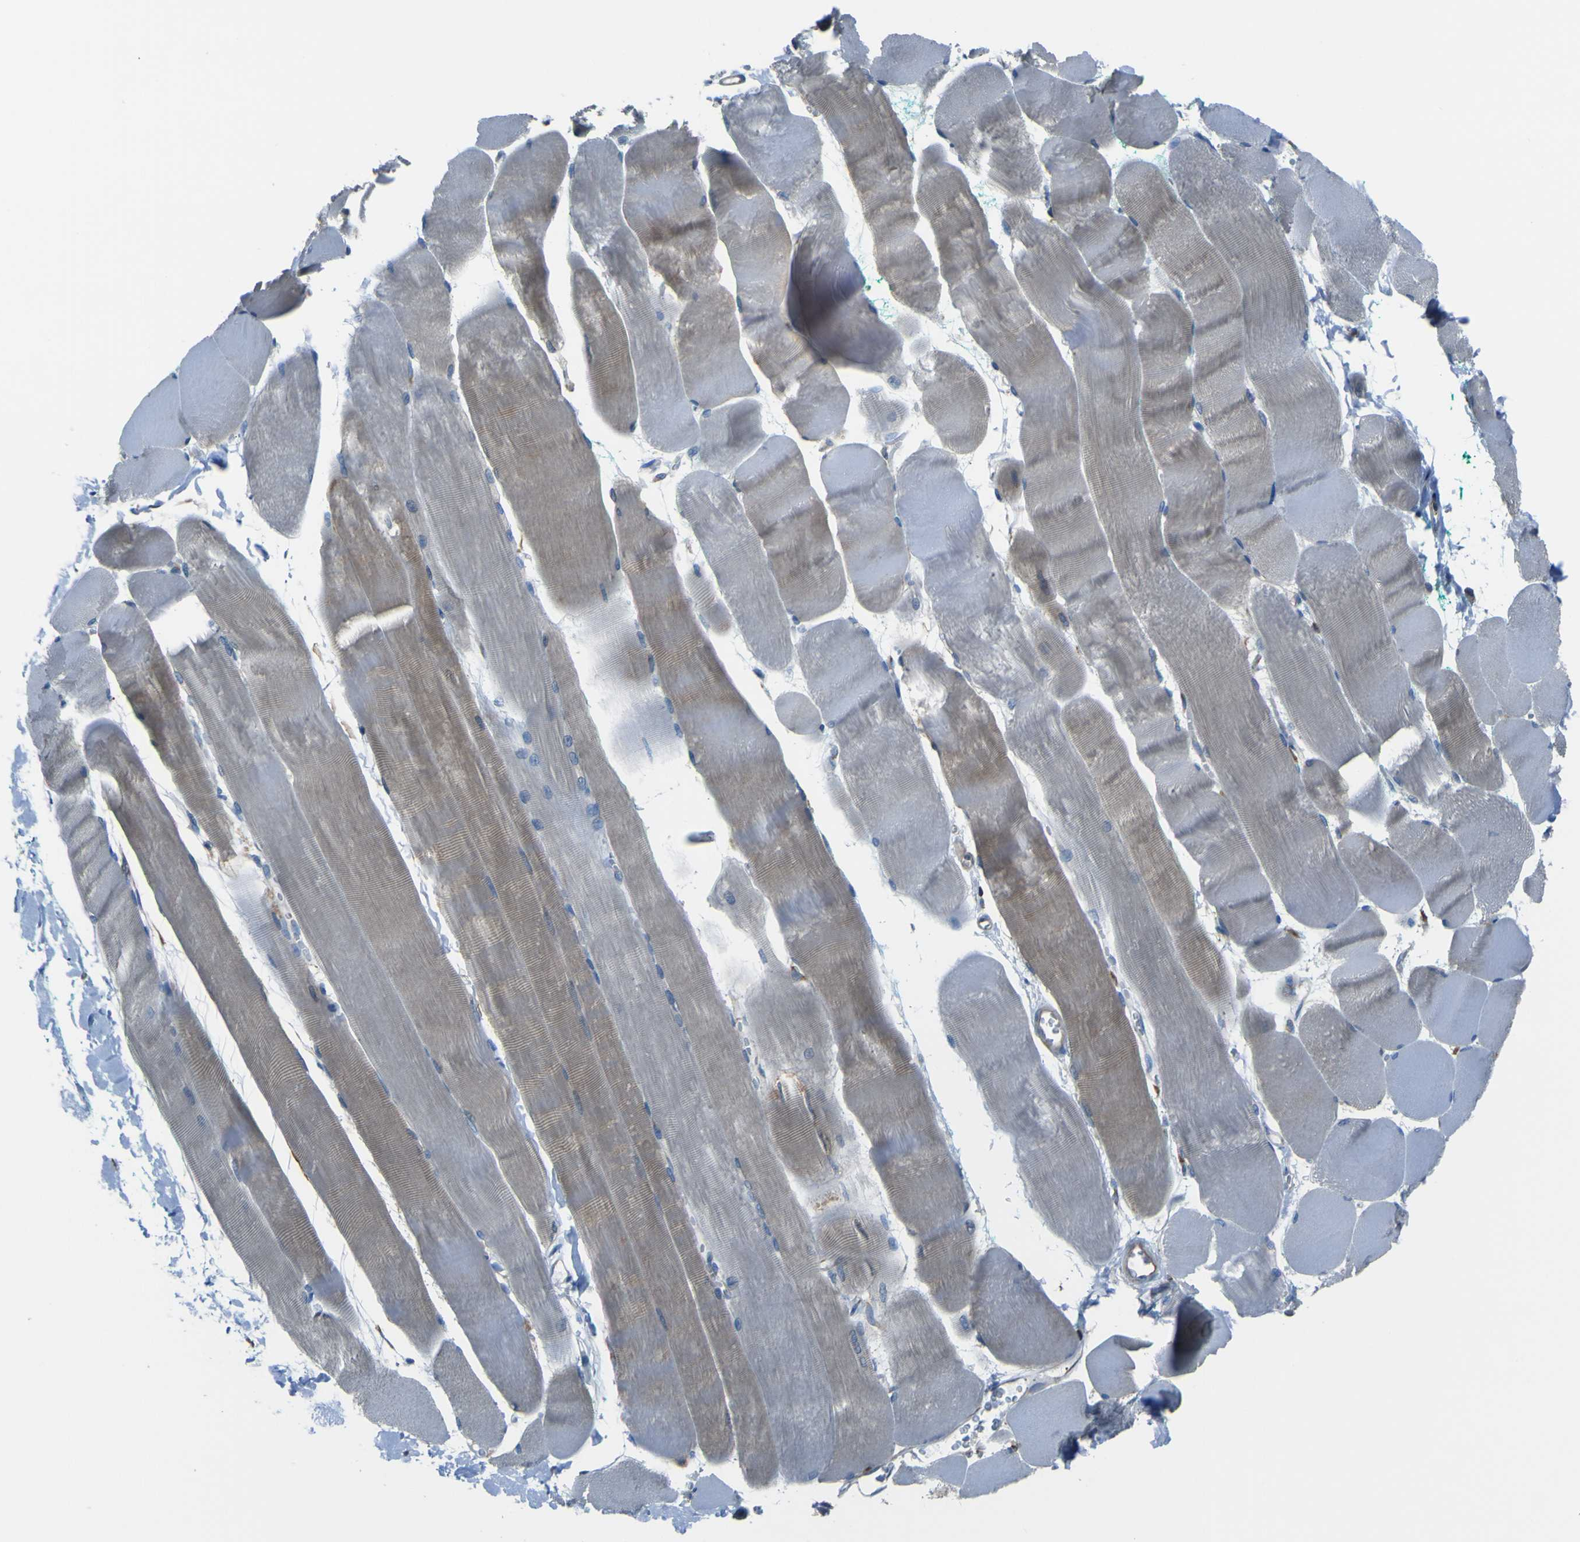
{"staining": {"intensity": "weak", "quantity": "25%-75%", "location": "cytoplasmic/membranous"}, "tissue": "skeletal muscle", "cell_type": "Myocytes", "image_type": "normal", "snomed": [{"axis": "morphology", "description": "Normal tissue, NOS"}, {"axis": "morphology", "description": "Squamous cell carcinoma, NOS"}, {"axis": "topography", "description": "Skeletal muscle"}], "caption": "Weak cytoplasmic/membranous expression for a protein is seen in about 25%-75% of myocytes of normal skeletal muscle using IHC.", "gene": "STIM1", "patient": {"sex": "male", "age": 51}}